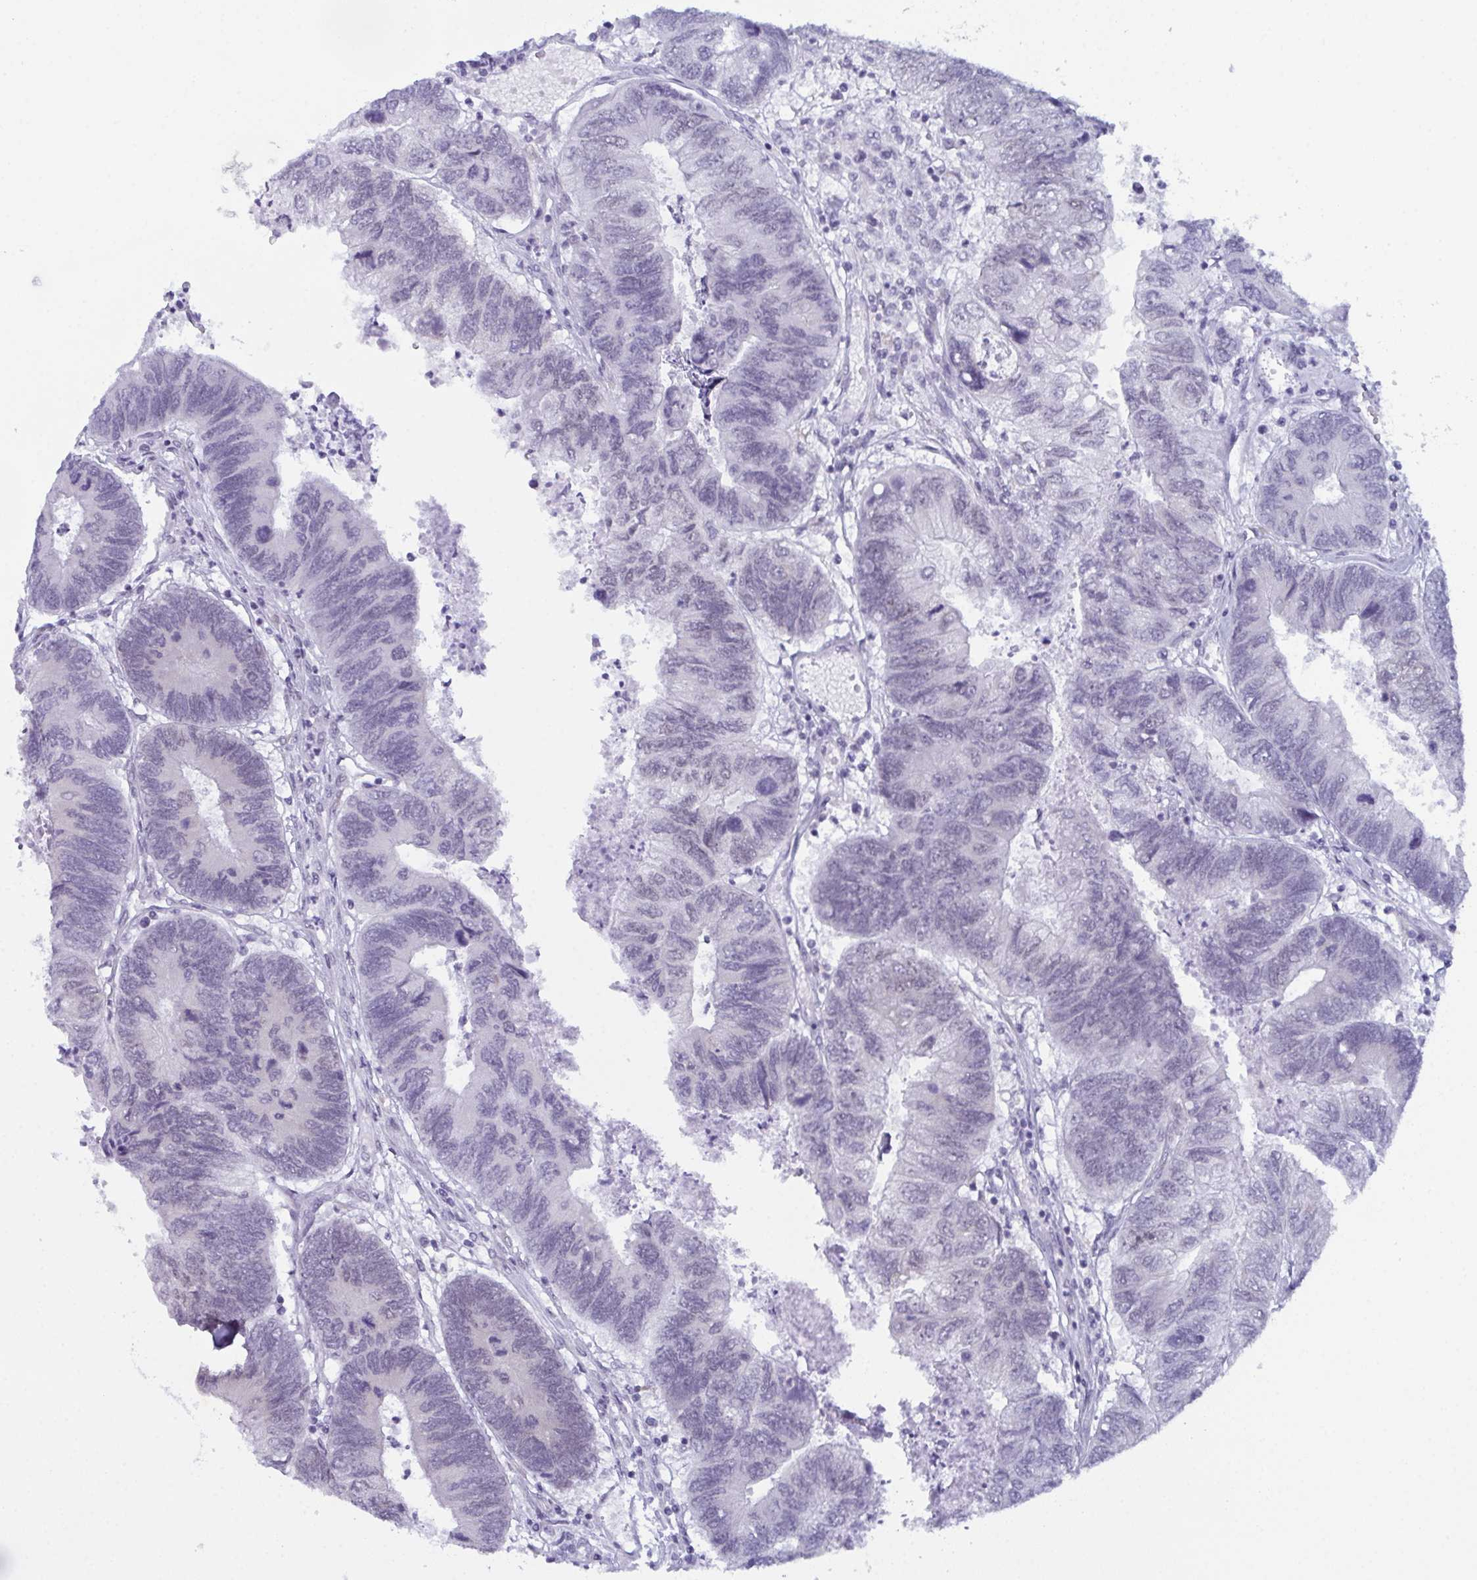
{"staining": {"intensity": "negative", "quantity": "none", "location": "none"}, "tissue": "colorectal cancer", "cell_type": "Tumor cells", "image_type": "cancer", "snomed": [{"axis": "morphology", "description": "Adenocarcinoma, NOS"}, {"axis": "topography", "description": "Colon"}], "caption": "Immunohistochemistry of human colorectal cancer (adenocarcinoma) displays no expression in tumor cells.", "gene": "RBM7", "patient": {"sex": "female", "age": 67}}